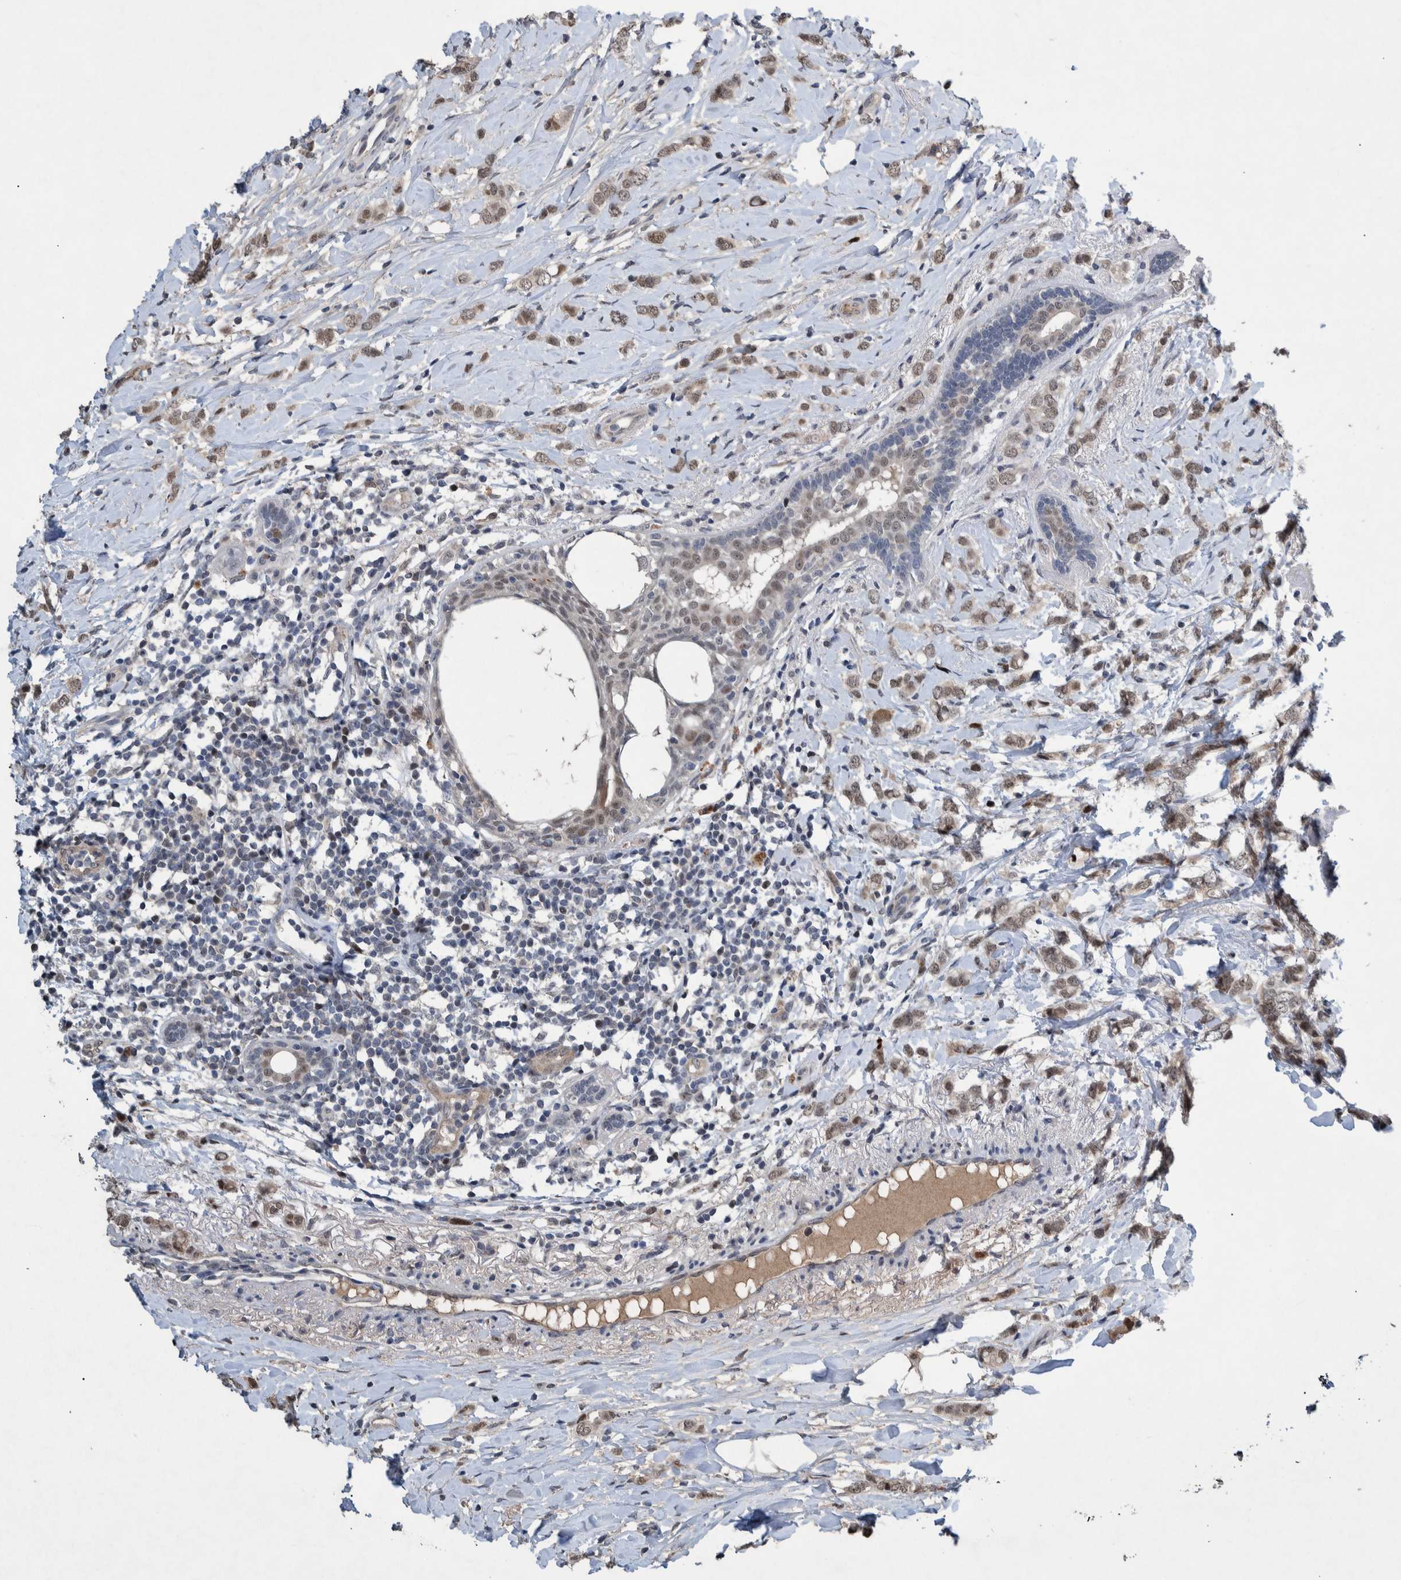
{"staining": {"intensity": "weak", "quantity": ">75%", "location": "nuclear"}, "tissue": "breast cancer", "cell_type": "Tumor cells", "image_type": "cancer", "snomed": [{"axis": "morphology", "description": "Normal tissue, NOS"}, {"axis": "morphology", "description": "Lobular carcinoma"}, {"axis": "topography", "description": "Breast"}], "caption": "IHC (DAB (3,3'-diaminobenzidine)) staining of human breast cancer reveals weak nuclear protein expression in approximately >75% of tumor cells.", "gene": "ESRP1", "patient": {"sex": "female", "age": 47}}